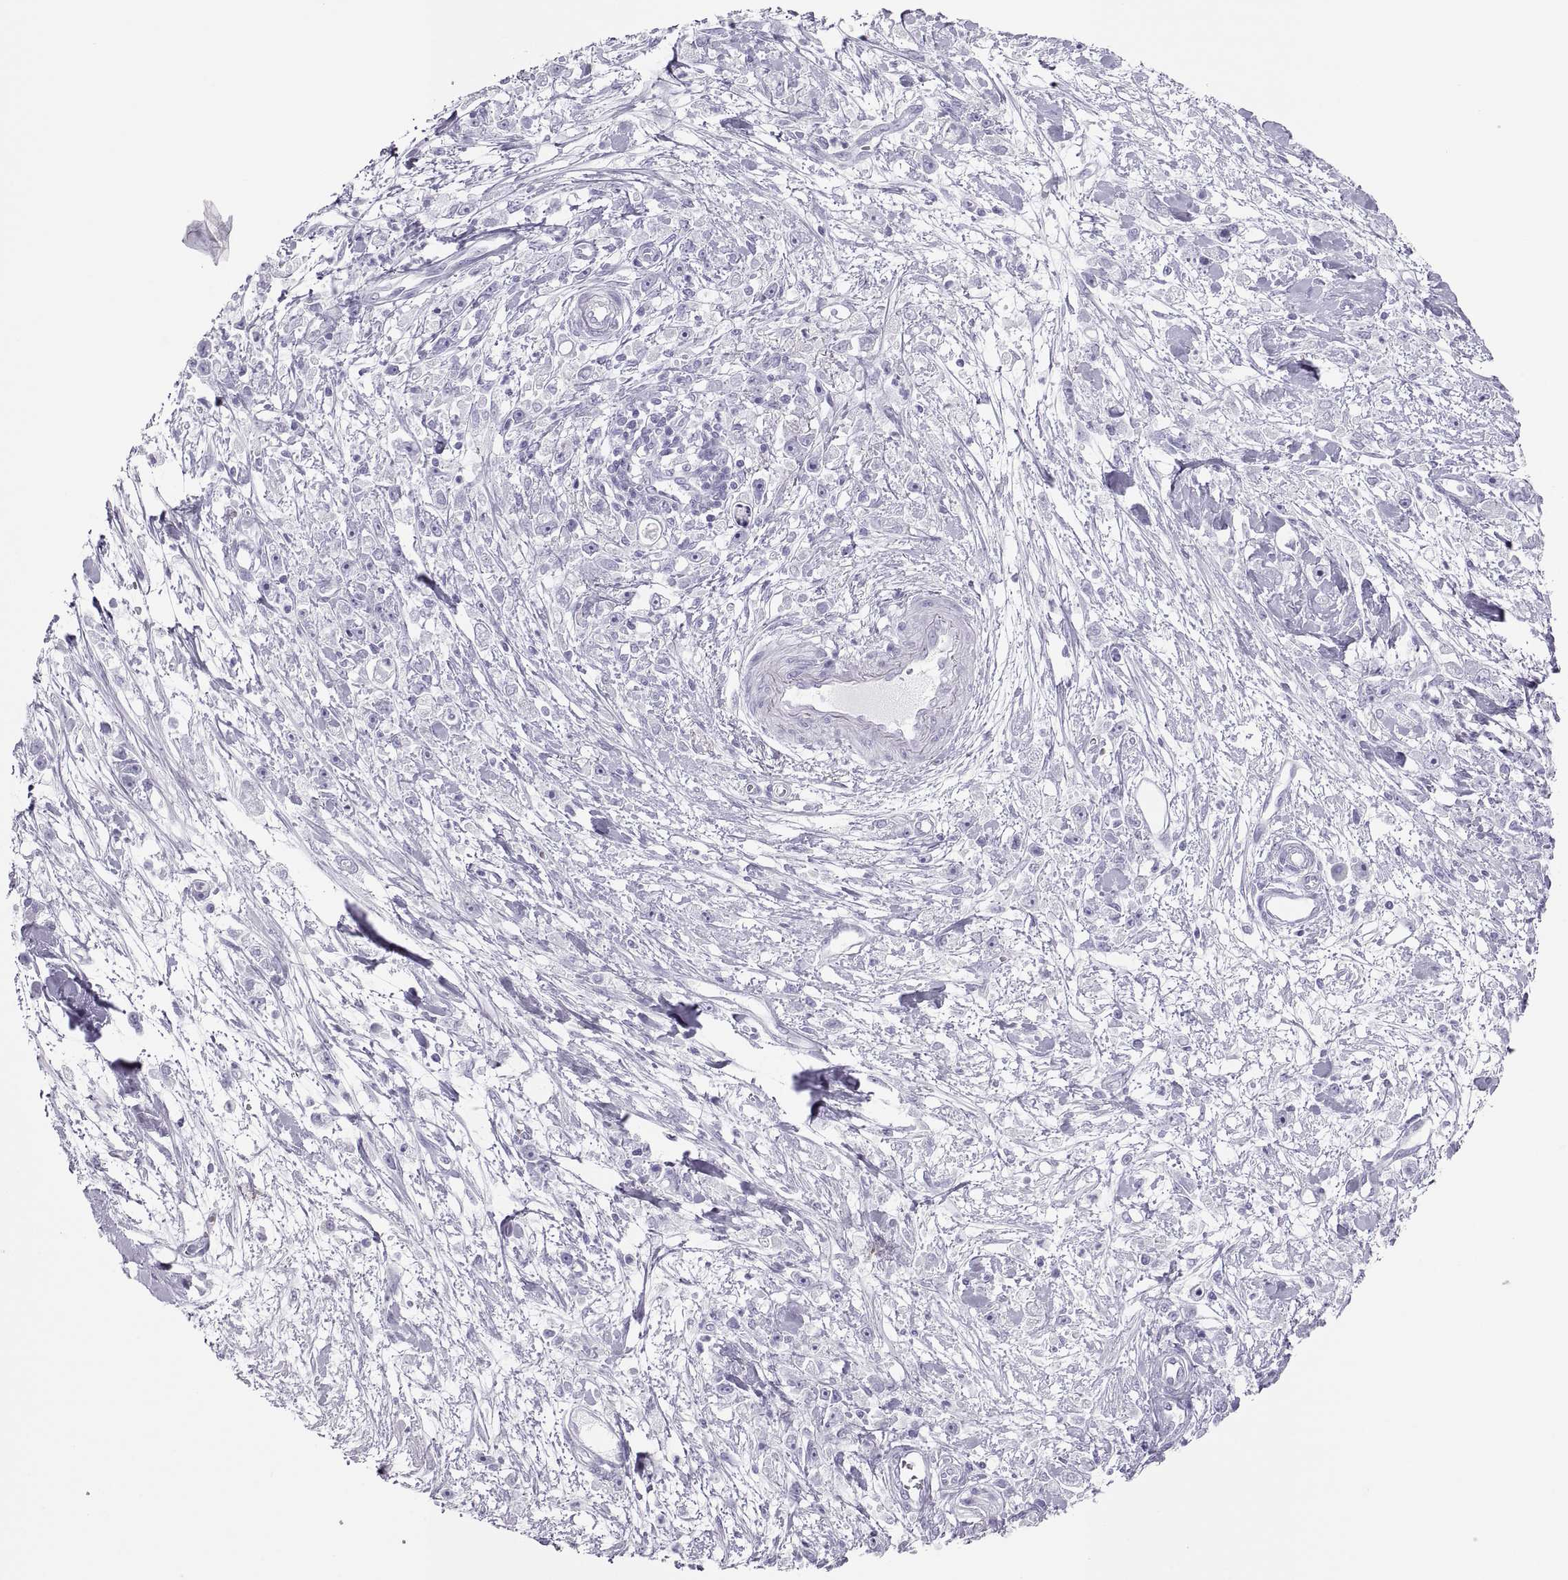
{"staining": {"intensity": "negative", "quantity": "none", "location": "none"}, "tissue": "stomach cancer", "cell_type": "Tumor cells", "image_type": "cancer", "snomed": [{"axis": "morphology", "description": "Adenocarcinoma, NOS"}, {"axis": "topography", "description": "Stomach"}], "caption": "This is an immunohistochemistry image of stomach adenocarcinoma. There is no expression in tumor cells.", "gene": "SEMG1", "patient": {"sex": "female", "age": 59}}